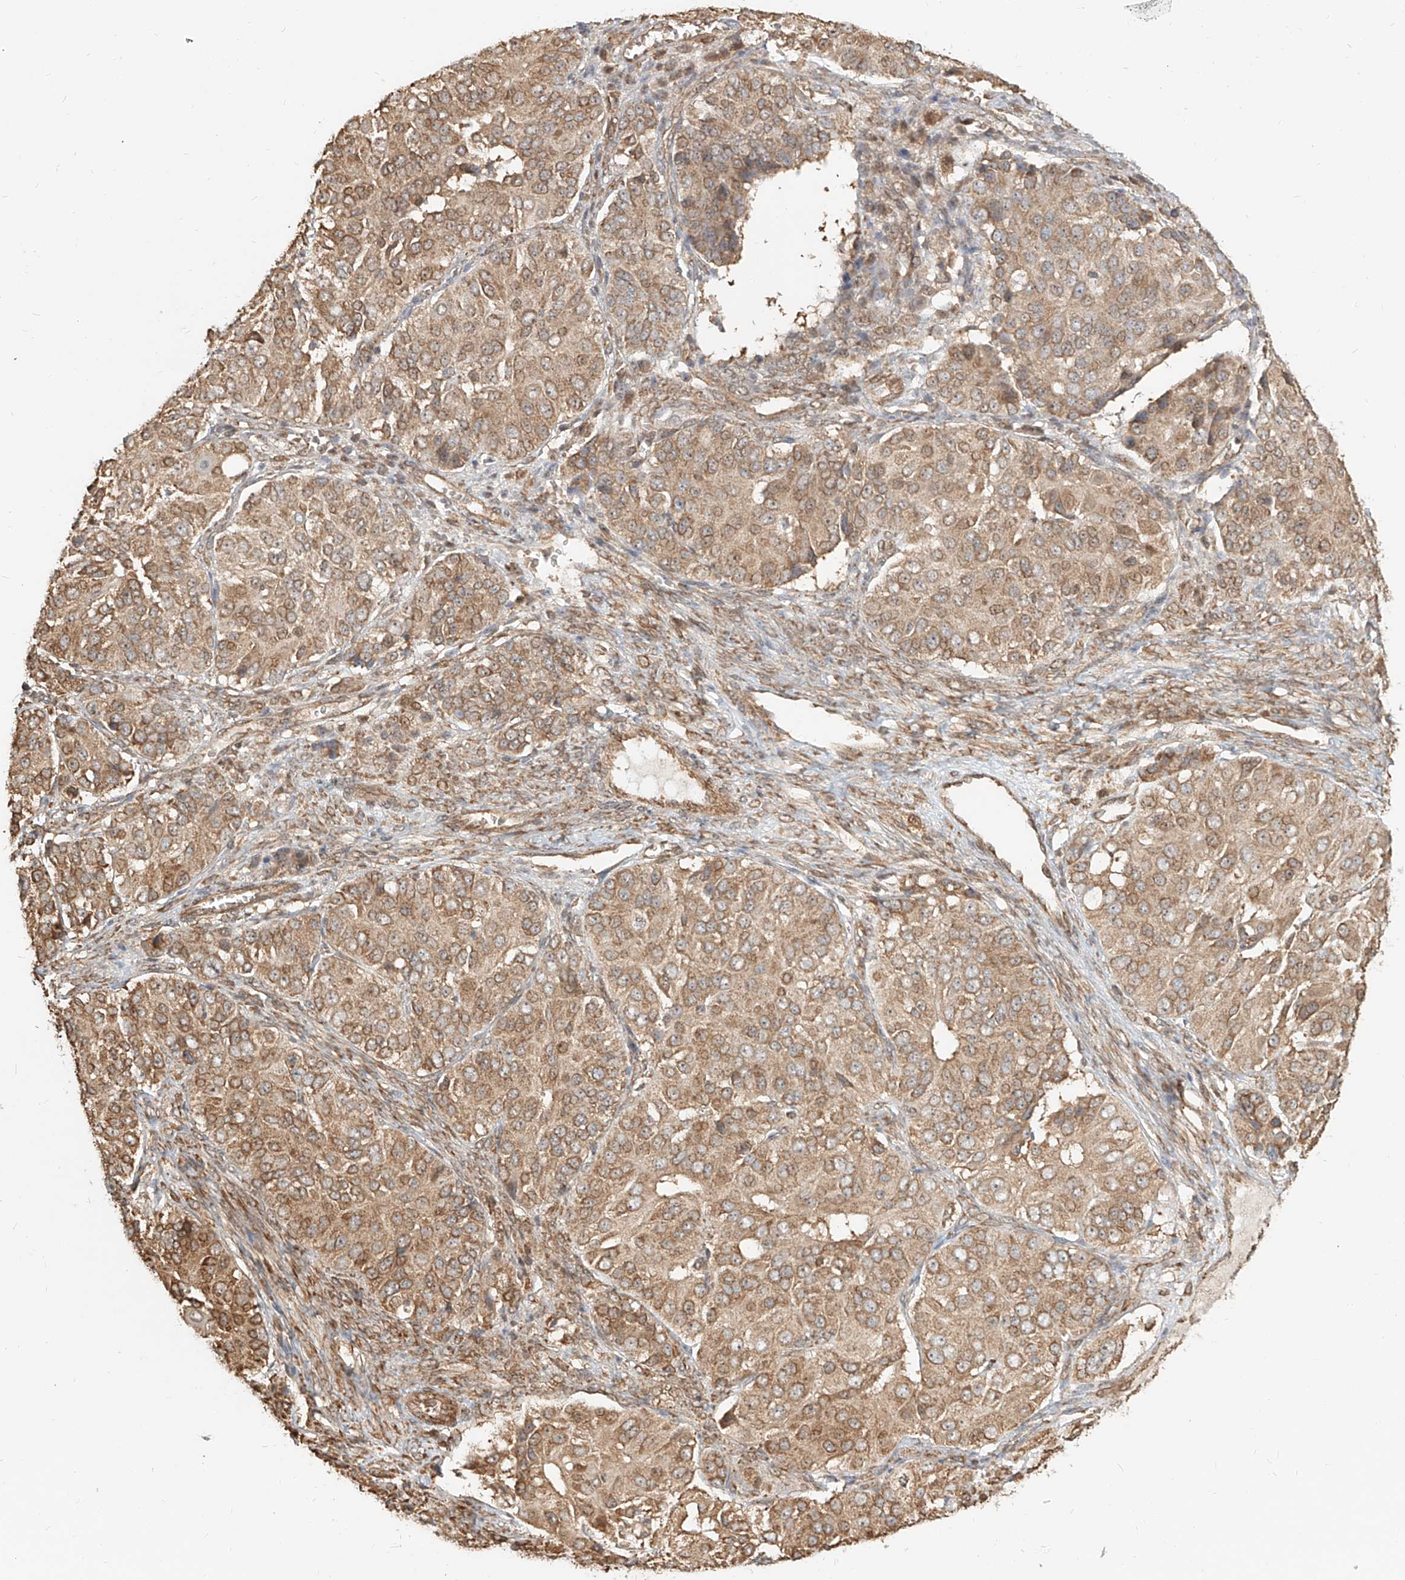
{"staining": {"intensity": "moderate", "quantity": ">75%", "location": "cytoplasmic/membranous"}, "tissue": "ovarian cancer", "cell_type": "Tumor cells", "image_type": "cancer", "snomed": [{"axis": "morphology", "description": "Carcinoma, endometroid"}, {"axis": "topography", "description": "Ovary"}], "caption": "Brown immunohistochemical staining in human ovarian endometroid carcinoma displays moderate cytoplasmic/membranous staining in approximately >75% of tumor cells. (IHC, brightfield microscopy, high magnification).", "gene": "UBE2K", "patient": {"sex": "female", "age": 51}}